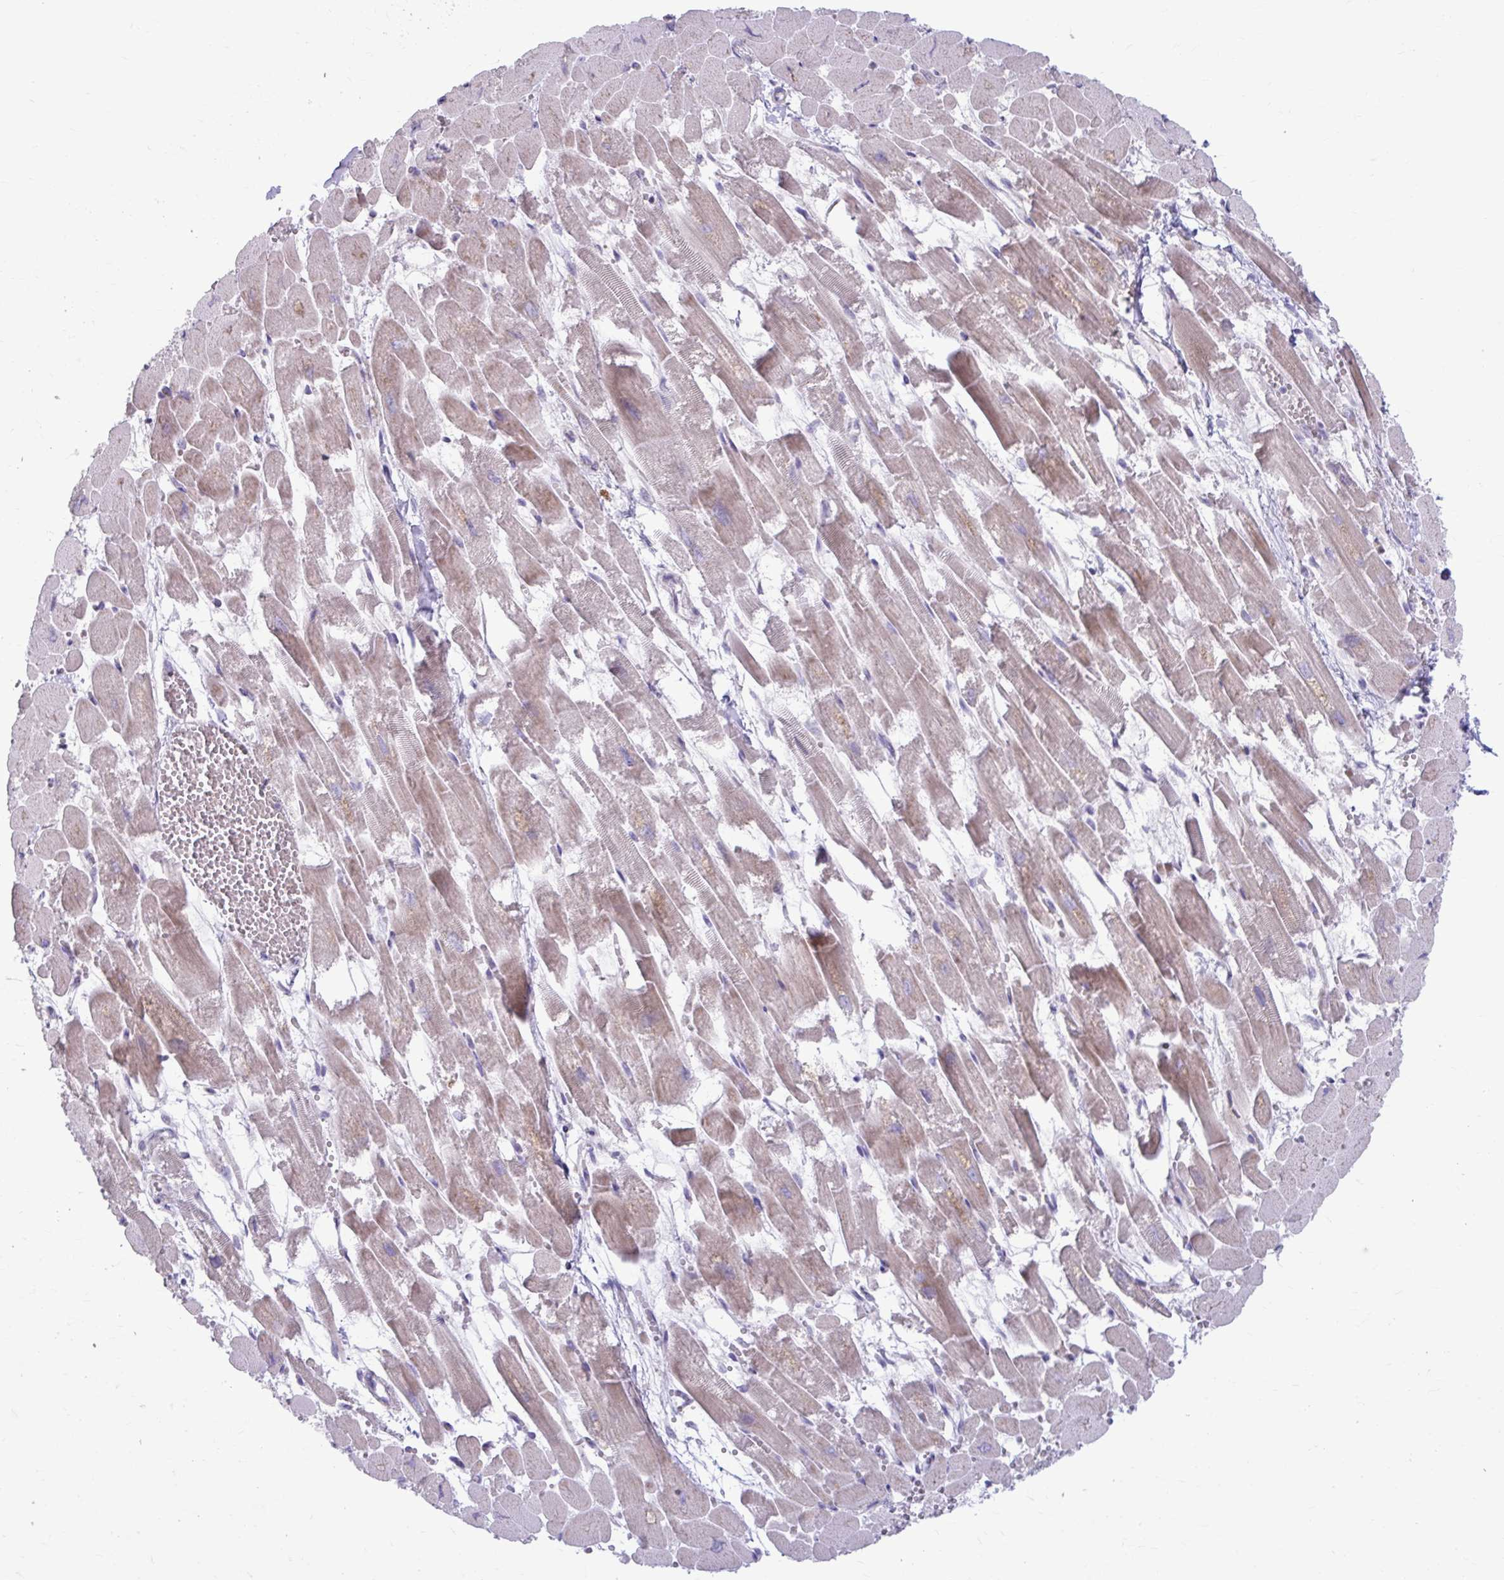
{"staining": {"intensity": "moderate", "quantity": "25%-75%", "location": "cytoplasmic/membranous"}, "tissue": "heart muscle", "cell_type": "Cardiomyocytes", "image_type": "normal", "snomed": [{"axis": "morphology", "description": "Normal tissue, NOS"}, {"axis": "topography", "description": "Heart"}], "caption": "About 25%-75% of cardiomyocytes in normal heart muscle display moderate cytoplasmic/membranous protein staining as visualized by brown immunohistochemical staining.", "gene": "MSMO1", "patient": {"sex": "female", "age": 52}}